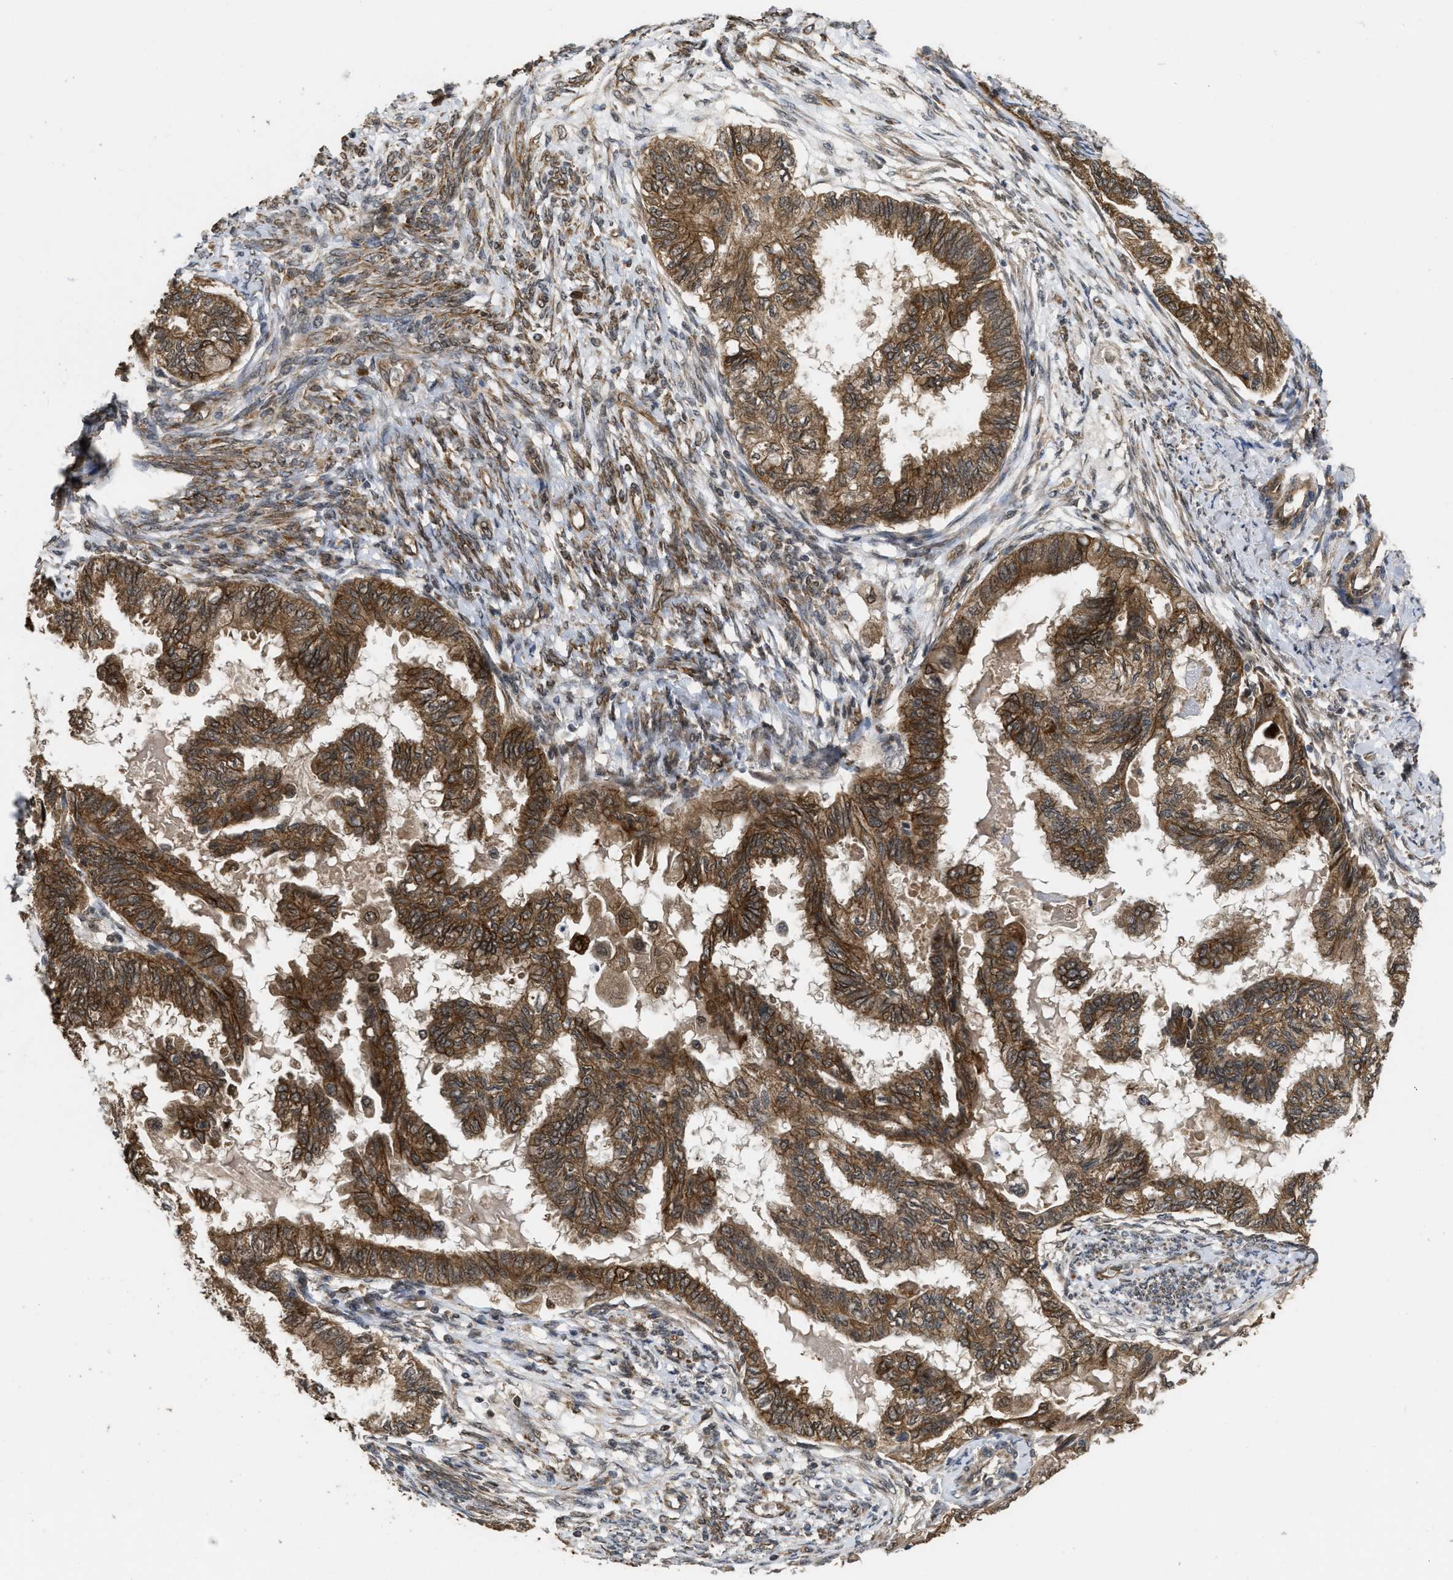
{"staining": {"intensity": "moderate", "quantity": ">75%", "location": "cytoplasmic/membranous"}, "tissue": "cervical cancer", "cell_type": "Tumor cells", "image_type": "cancer", "snomed": [{"axis": "morphology", "description": "Normal tissue, NOS"}, {"axis": "morphology", "description": "Adenocarcinoma, NOS"}, {"axis": "topography", "description": "Cervix"}, {"axis": "topography", "description": "Endometrium"}], "caption": "The photomicrograph demonstrates immunohistochemical staining of cervical cancer. There is moderate cytoplasmic/membranous staining is seen in approximately >75% of tumor cells. Nuclei are stained in blue.", "gene": "FZD6", "patient": {"sex": "female", "age": 86}}